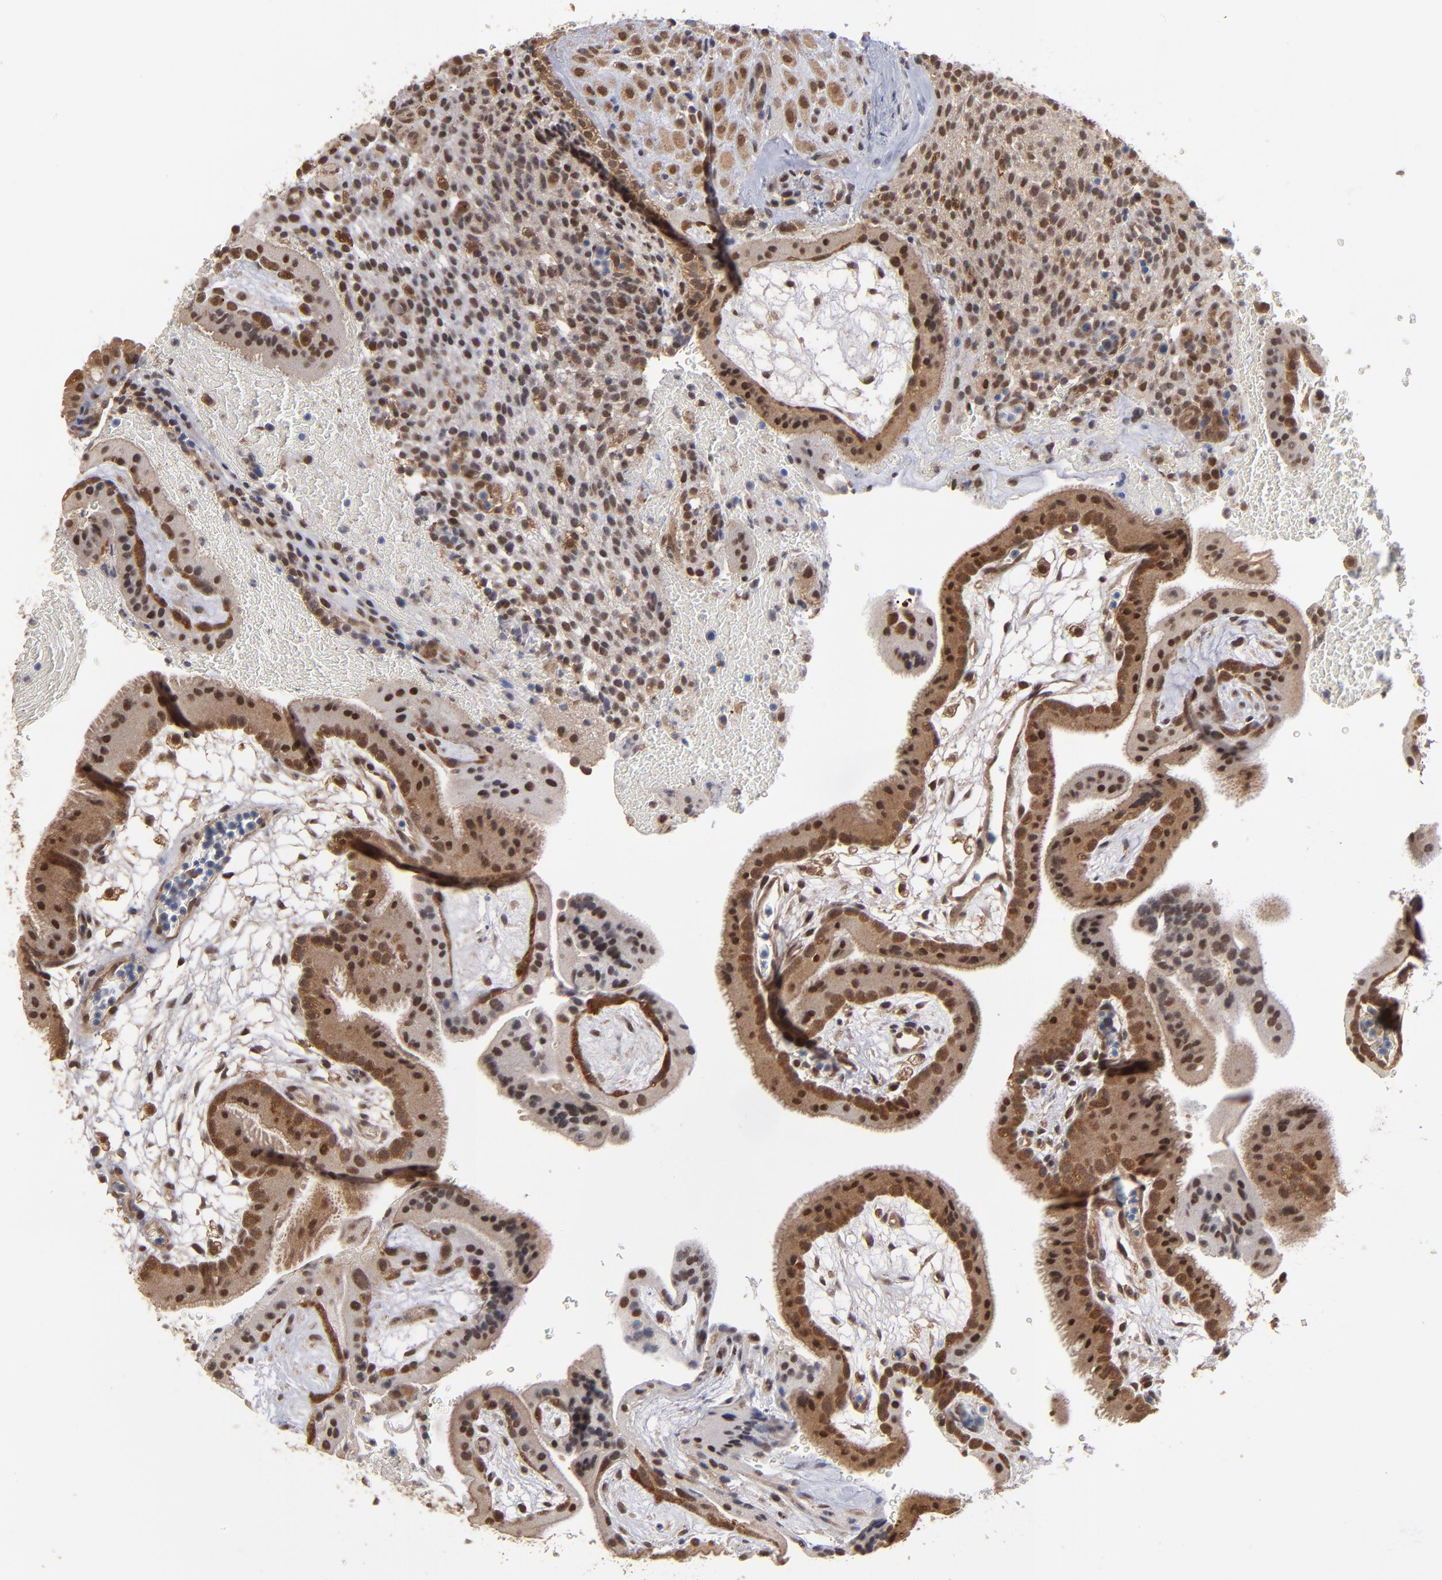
{"staining": {"intensity": "moderate", "quantity": ">75%", "location": "cytoplasmic/membranous,nuclear"}, "tissue": "placenta", "cell_type": "Decidual cells", "image_type": "normal", "snomed": [{"axis": "morphology", "description": "Normal tissue, NOS"}, {"axis": "topography", "description": "Placenta"}], "caption": "A brown stain labels moderate cytoplasmic/membranous,nuclear expression of a protein in decidual cells of benign human placenta.", "gene": "HUWE1", "patient": {"sex": "female", "age": 19}}